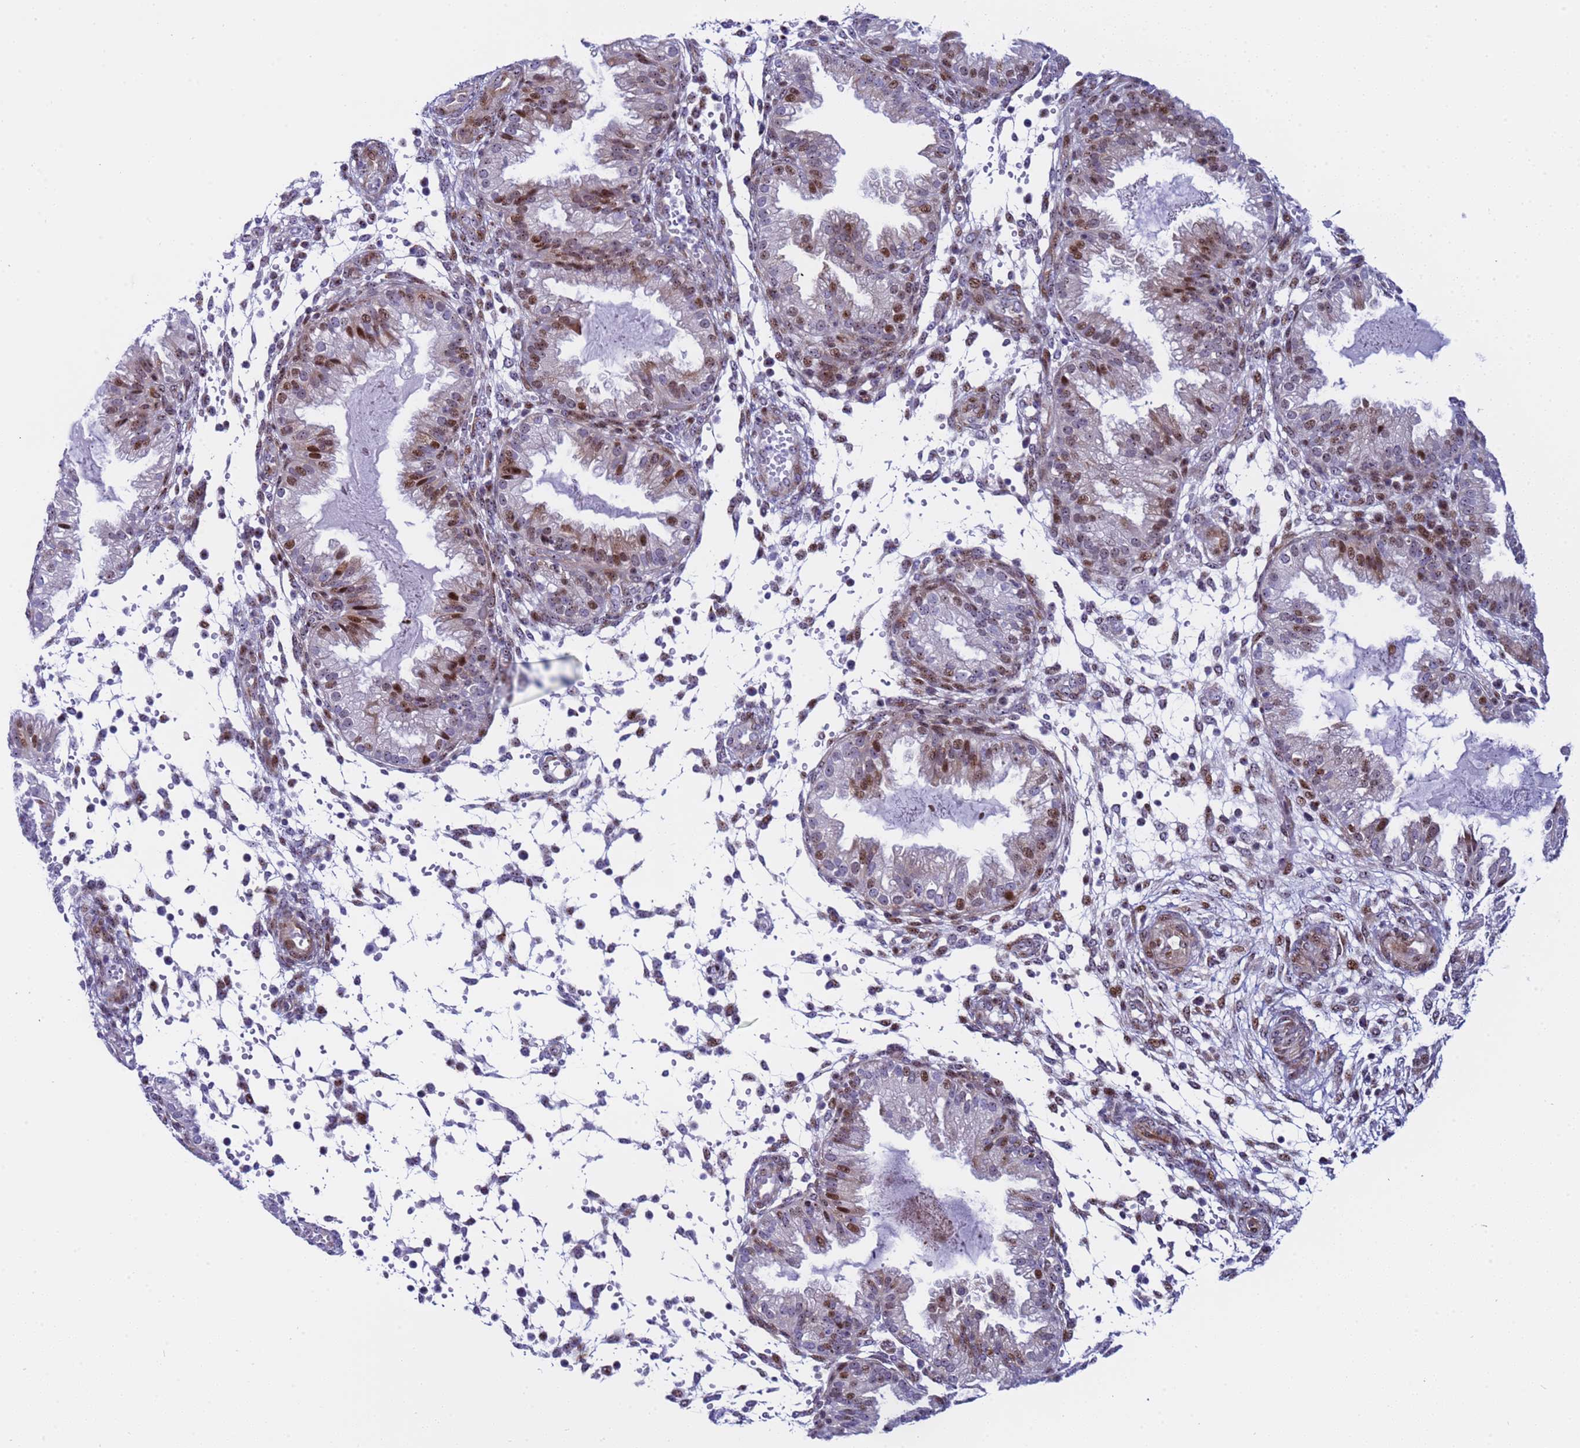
{"staining": {"intensity": "negative", "quantity": "none", "location": "none"}, "tissue": "endometrium", "cell_type": "Cells in endometrial stroma", "image_type": "normal", "snomed": [{"axis": "morphology", "description": "Normal tissue, NOS"}, {"axis": "topography", "description": "Endometrium"}], "caption": "IHC of normal endometrium demonstrates no staining in cells in endometrial stroma.", "gene": "POP5", "patient": {"sex": "female", "age": 33}}